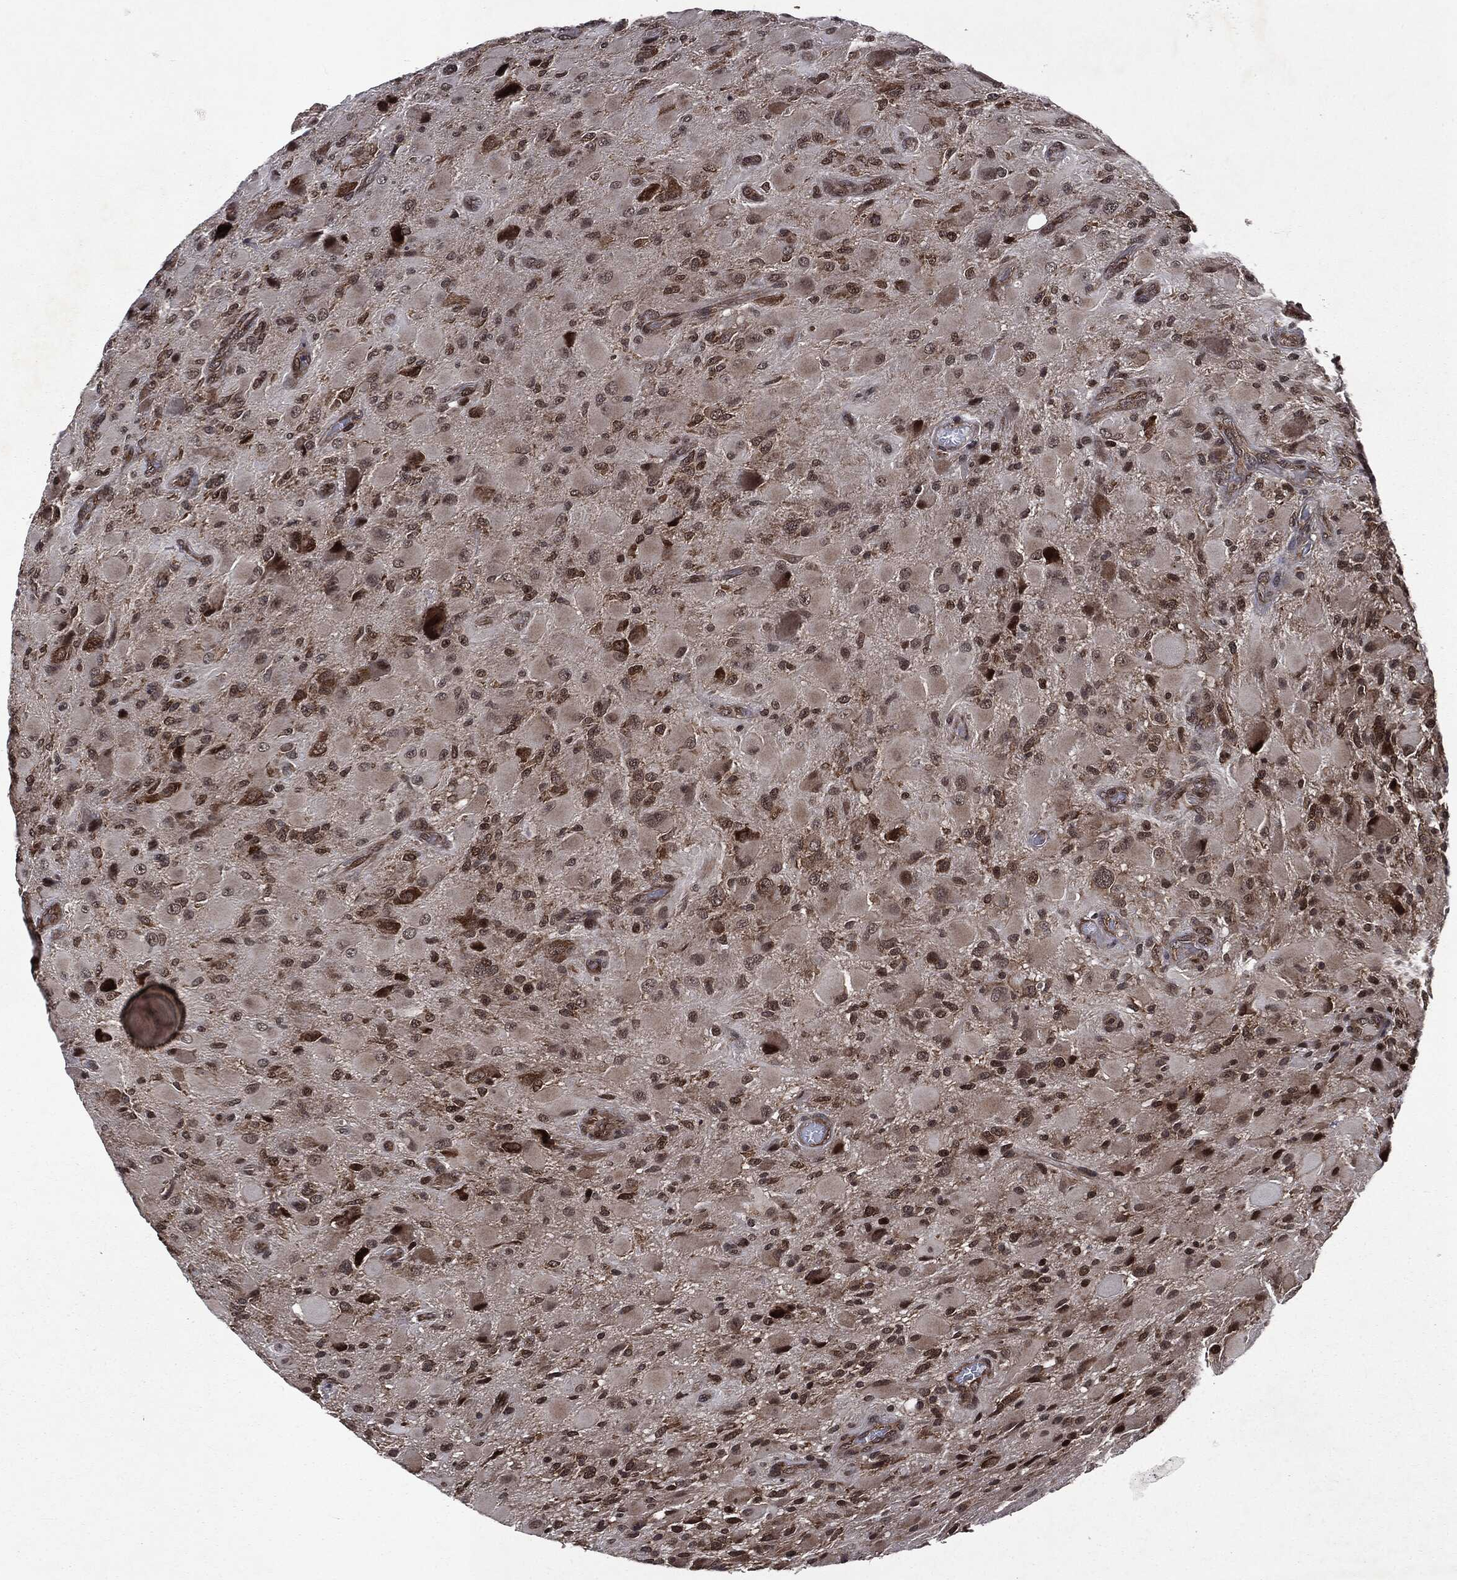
{"staining": {"intensity": "moderate", "quantity": "<25%", "location": "cytoplasmic/membranous"}, "tissue": "glioma", "cell_type": "Tumor cells", "image_type": "cancer", "snomed": [{"axis": "morphology", "description": "Glioma, malignant, High grade"}, {"axis": "topography", "description": "Cerebral cortex"}], "caption": "A photomicrograph of human malignant glioma (high-grade) stained for a protein displays moderate cytoplasmic/membranous brown staining in tumor cells.", "gene": "STAU2", "patient": {"sex": "male", "age": 35}}